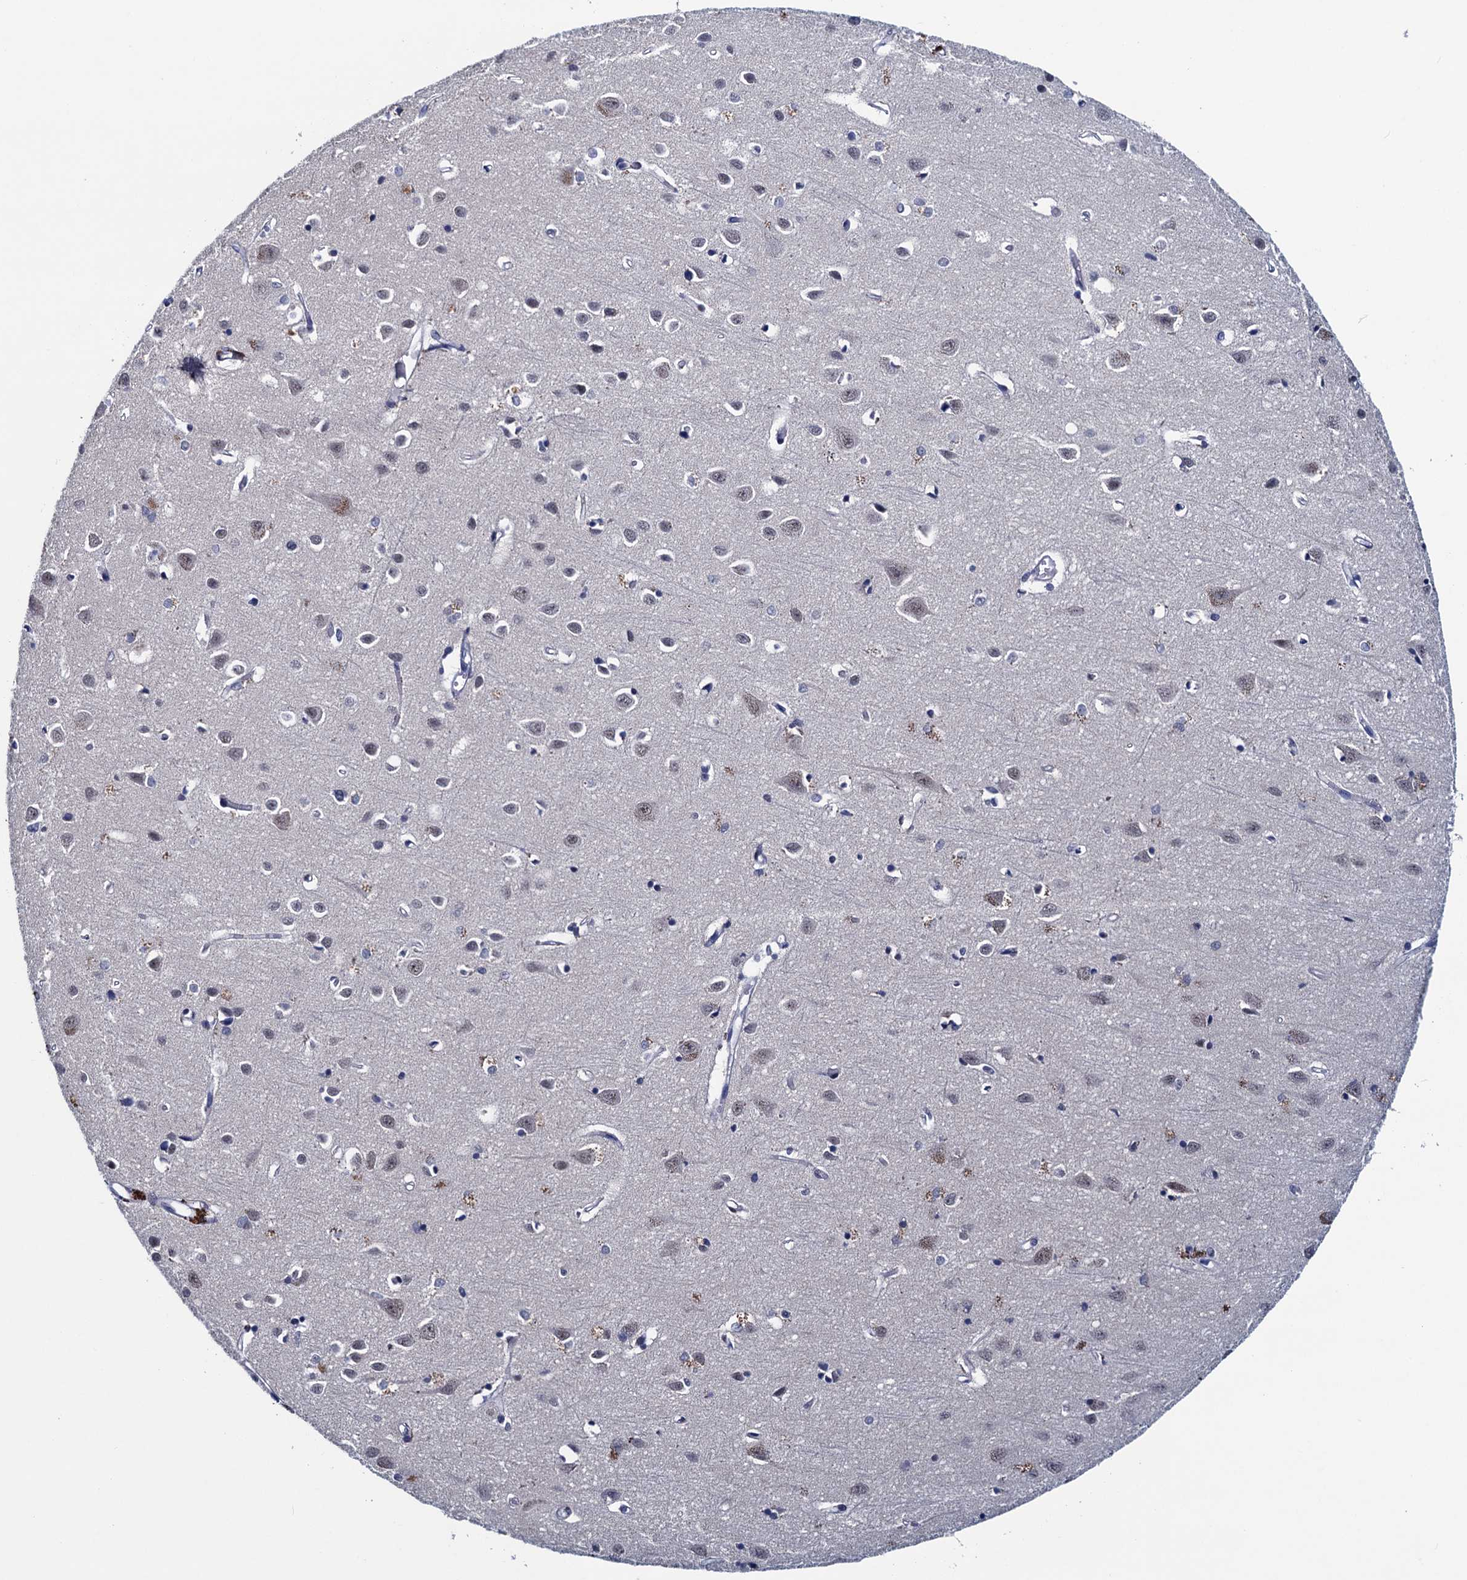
{"staining": {"intensity": "negative", "quantity": "none", "location": "none"}, "tissue": "cerebral cortex", "cell_type": "Endothelial cells", "image_type": "normal", "snomed": [{"axis": "morphology", "description": "Normal tissue, NOS"}, {"axis": "topography", "description": "Cerebral cortex"}], "caption": "The photomicrograph shows no significant staining in endothelial cells of cerebral cortex. The staining is performed using DAB brown chromogen with nuclei counter-stained in using hematoxylin.", "gene": "FNBP4", "patient": {"sex": "female", "age": 64}}